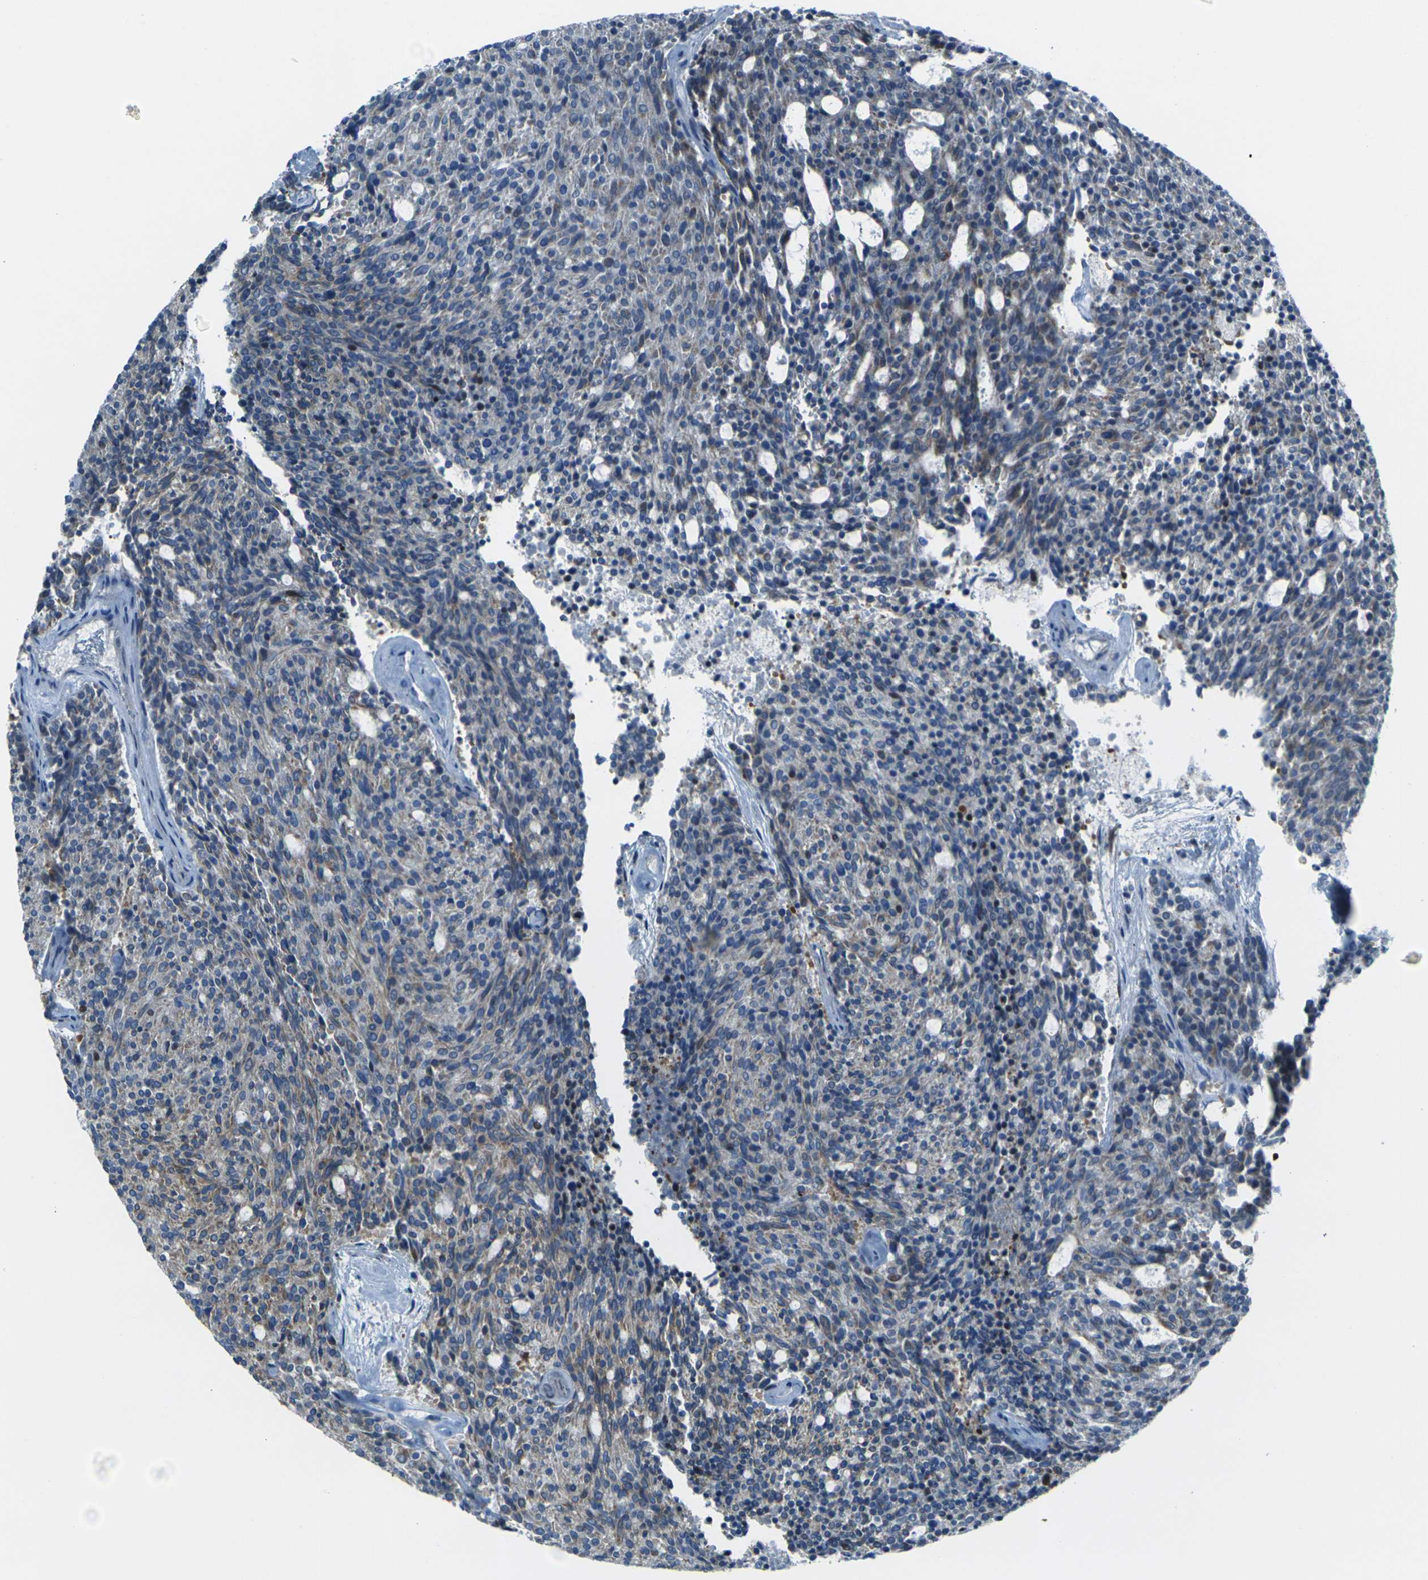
{"staining": {"intensity": "moderate", "quantity": "<25%", "location": "cytoplasmic/membranous"}, "tissue": "carcinoid", "cell_type": "Tumor cells", "image_type": "cancer", "snomed": [{"axis": "morphology", "description": "Carcinoid, malignant, NOS"}, {"axis": "topography", "description": "Pancreas"}], "caption": "Immunohistochemical staining of human carcinoid (malignant) shows moderate cytoplasmic/membranous protein staining in about <25% of tumor cells. The protein of interest is stained brown, and the nuclei are stained in blue (DAB IHC with brightfield microscopy, high magnification).", "gene": "CELSR2", "patient": {"sex": "female", "age": 54}}